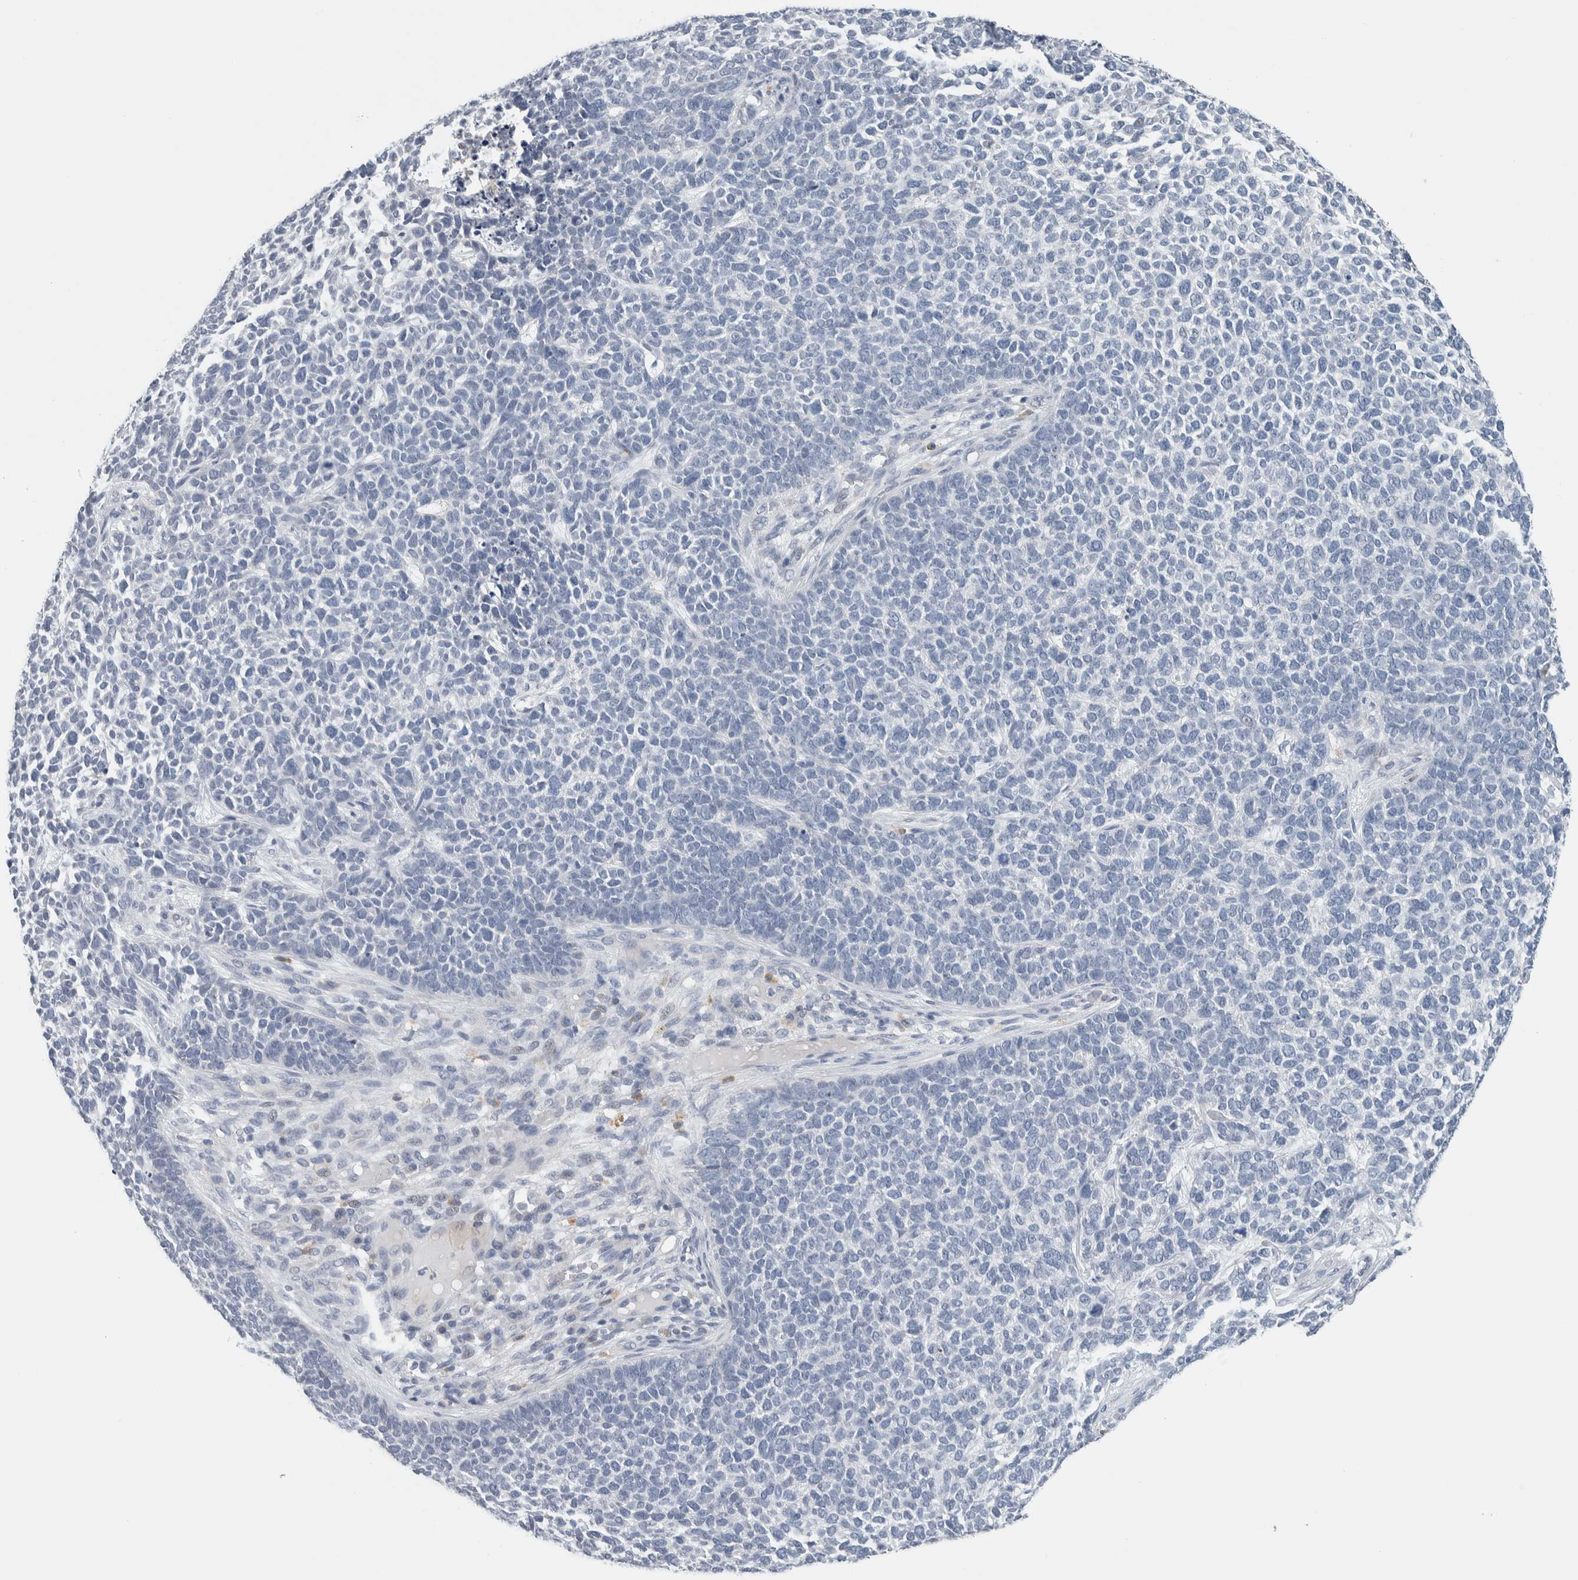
{"staining": {"intensity": "negative", "quantity": "none", "location": "none"}, "tissue": "skin cancer", "cell_type": "Tumor cells", "image_type": "cancer", "snomed": [{"axis": "morphology", "description": "Basal cell carcinoma"}, {"axis": "topography", "description": "Skin"}], "caption": "Photomicrograph shows no protein expression in tumor cells of skin cancer tissue.", "gene": "SCN2A", "patient": {"sex": "female", "age": 84}}